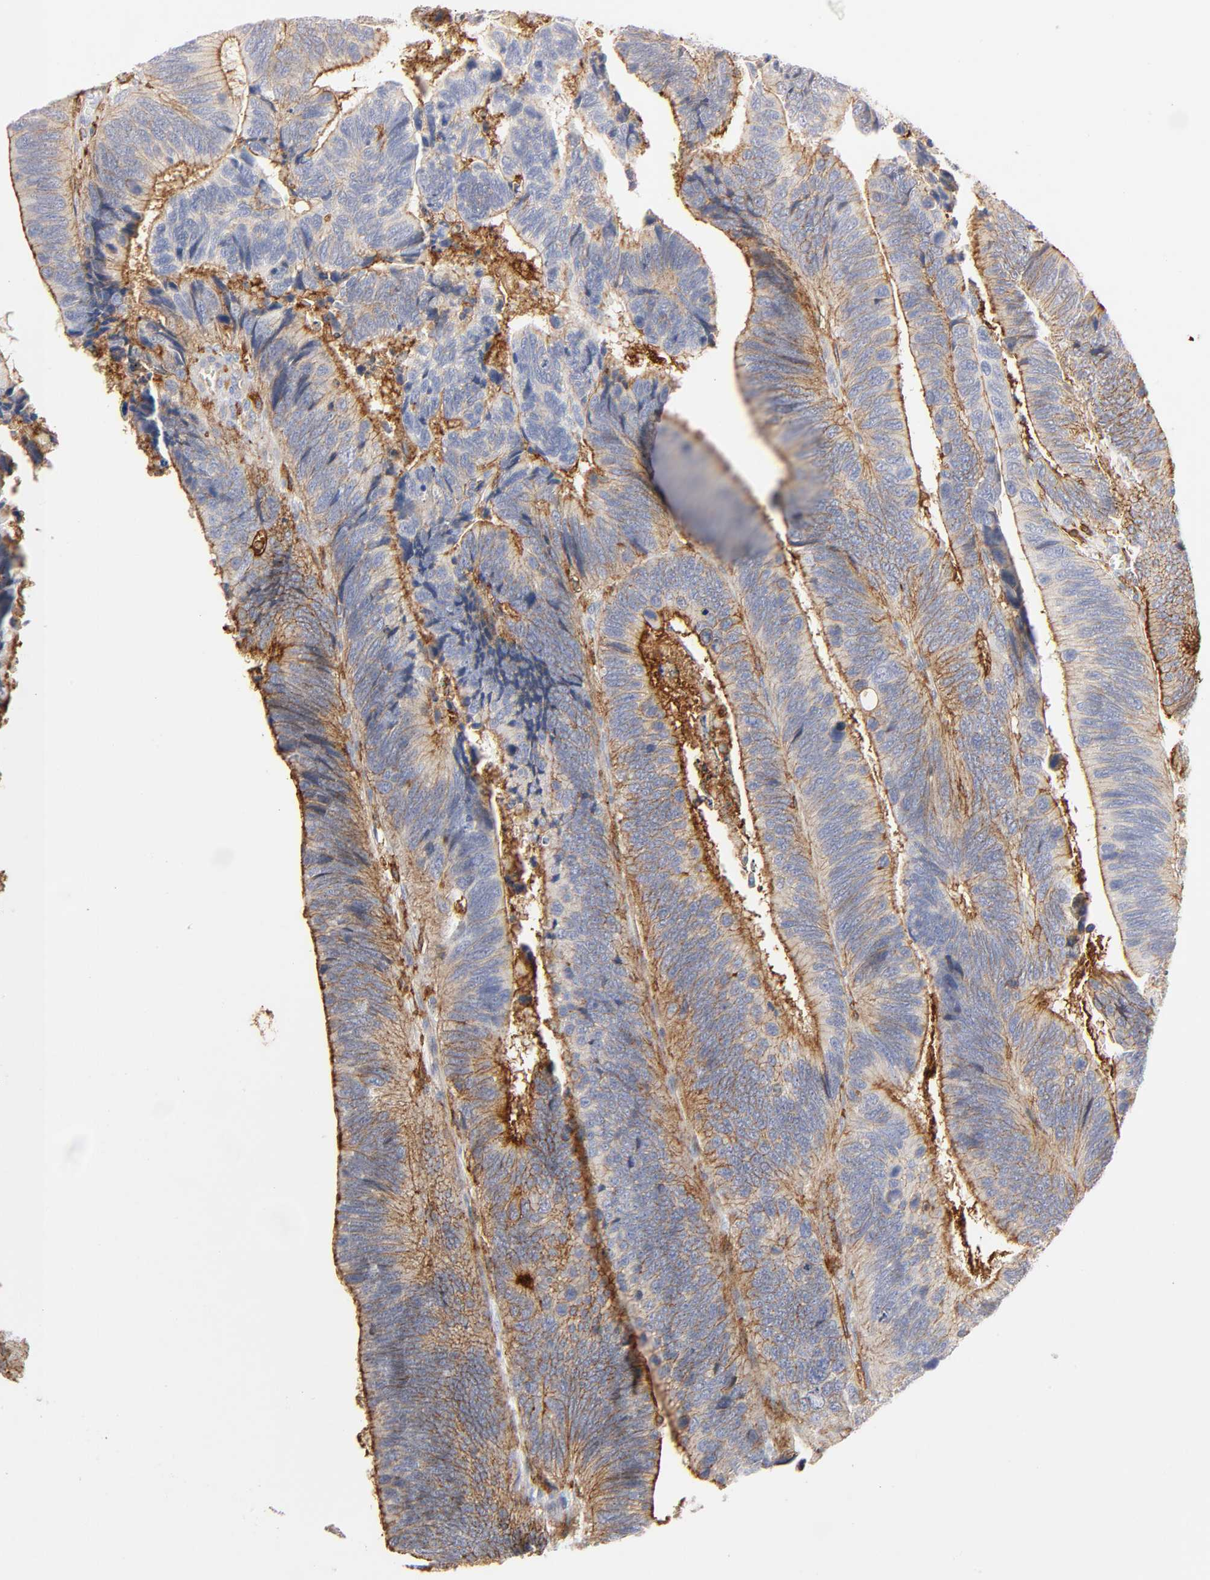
{"staining": {"intensity": "negative", "quantity": "none", "location": "none"}, "tissue": "colorectal cancer", "cell_type": "Tumor cells", "image_type": "cancer", "snomed": [{"axis": "morphology", "description": "Adenocarcinoma, NOS"}, {"axis": "topography", "description": "Colon"}], "caption": "Colorectal adenocarcinoma was stained to show a protein in brown. There is no significant positivity in tumor cells.", "gene": "LYN", "patient": {"sex": "male", "age": 72}}